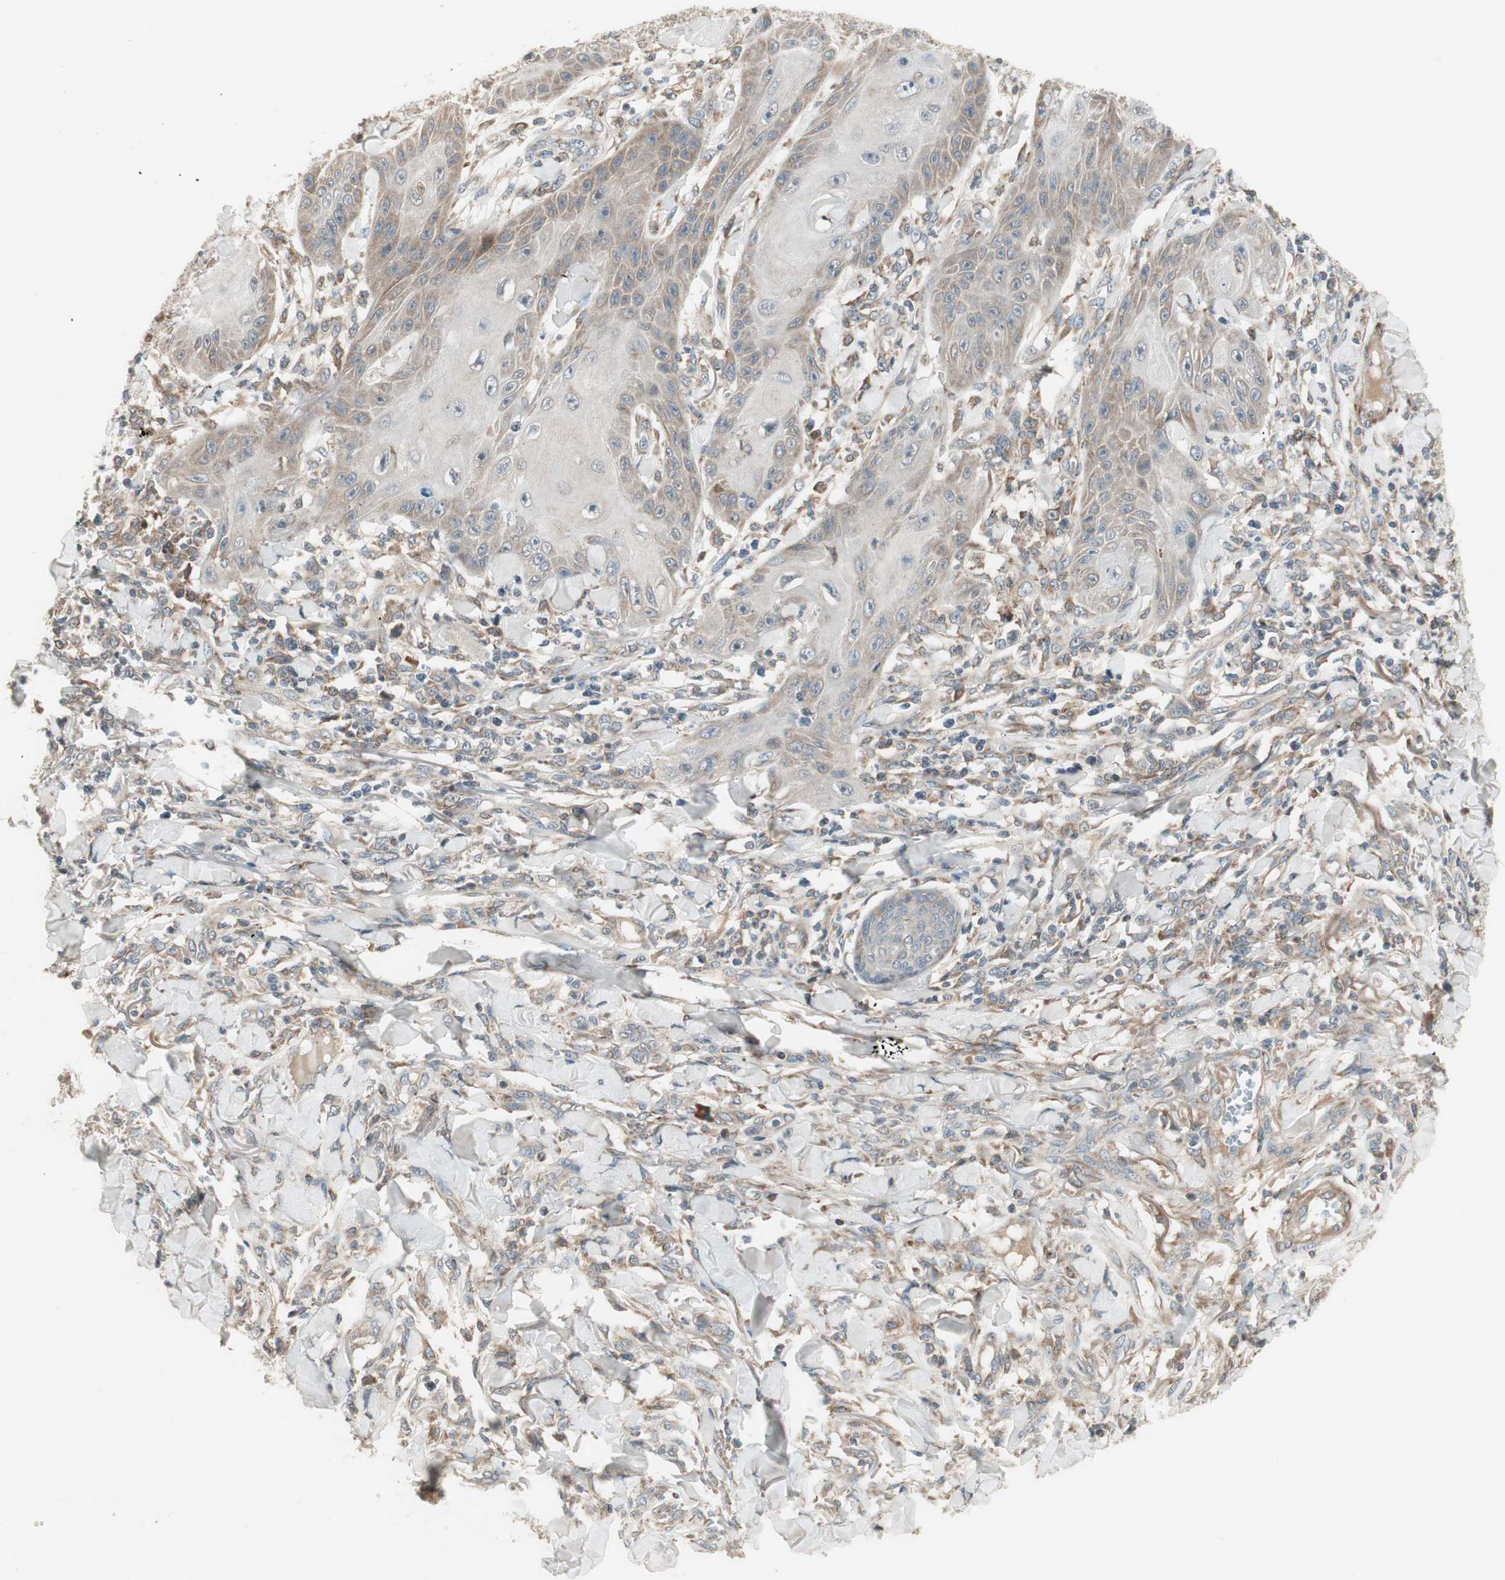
{"staining": {"intensity": "weak", "quantity": "25%-75%", "location": "cytoplasmic/membranous"}, "tissue": "skin cancer", "cell_type": "Tumor cells", "image_type": "cancer", "snomed": [{"axis": "morphology", "description": "Squamous cell carcinoma, NOS"}, {"axis": "topography", "description": "Skin"}], "caption": "Skin cancer stained with a protein marker shows weak staining in tumor cells.", "gene": "SFRP1", "patient": {"sex": "female", "age": 78}}